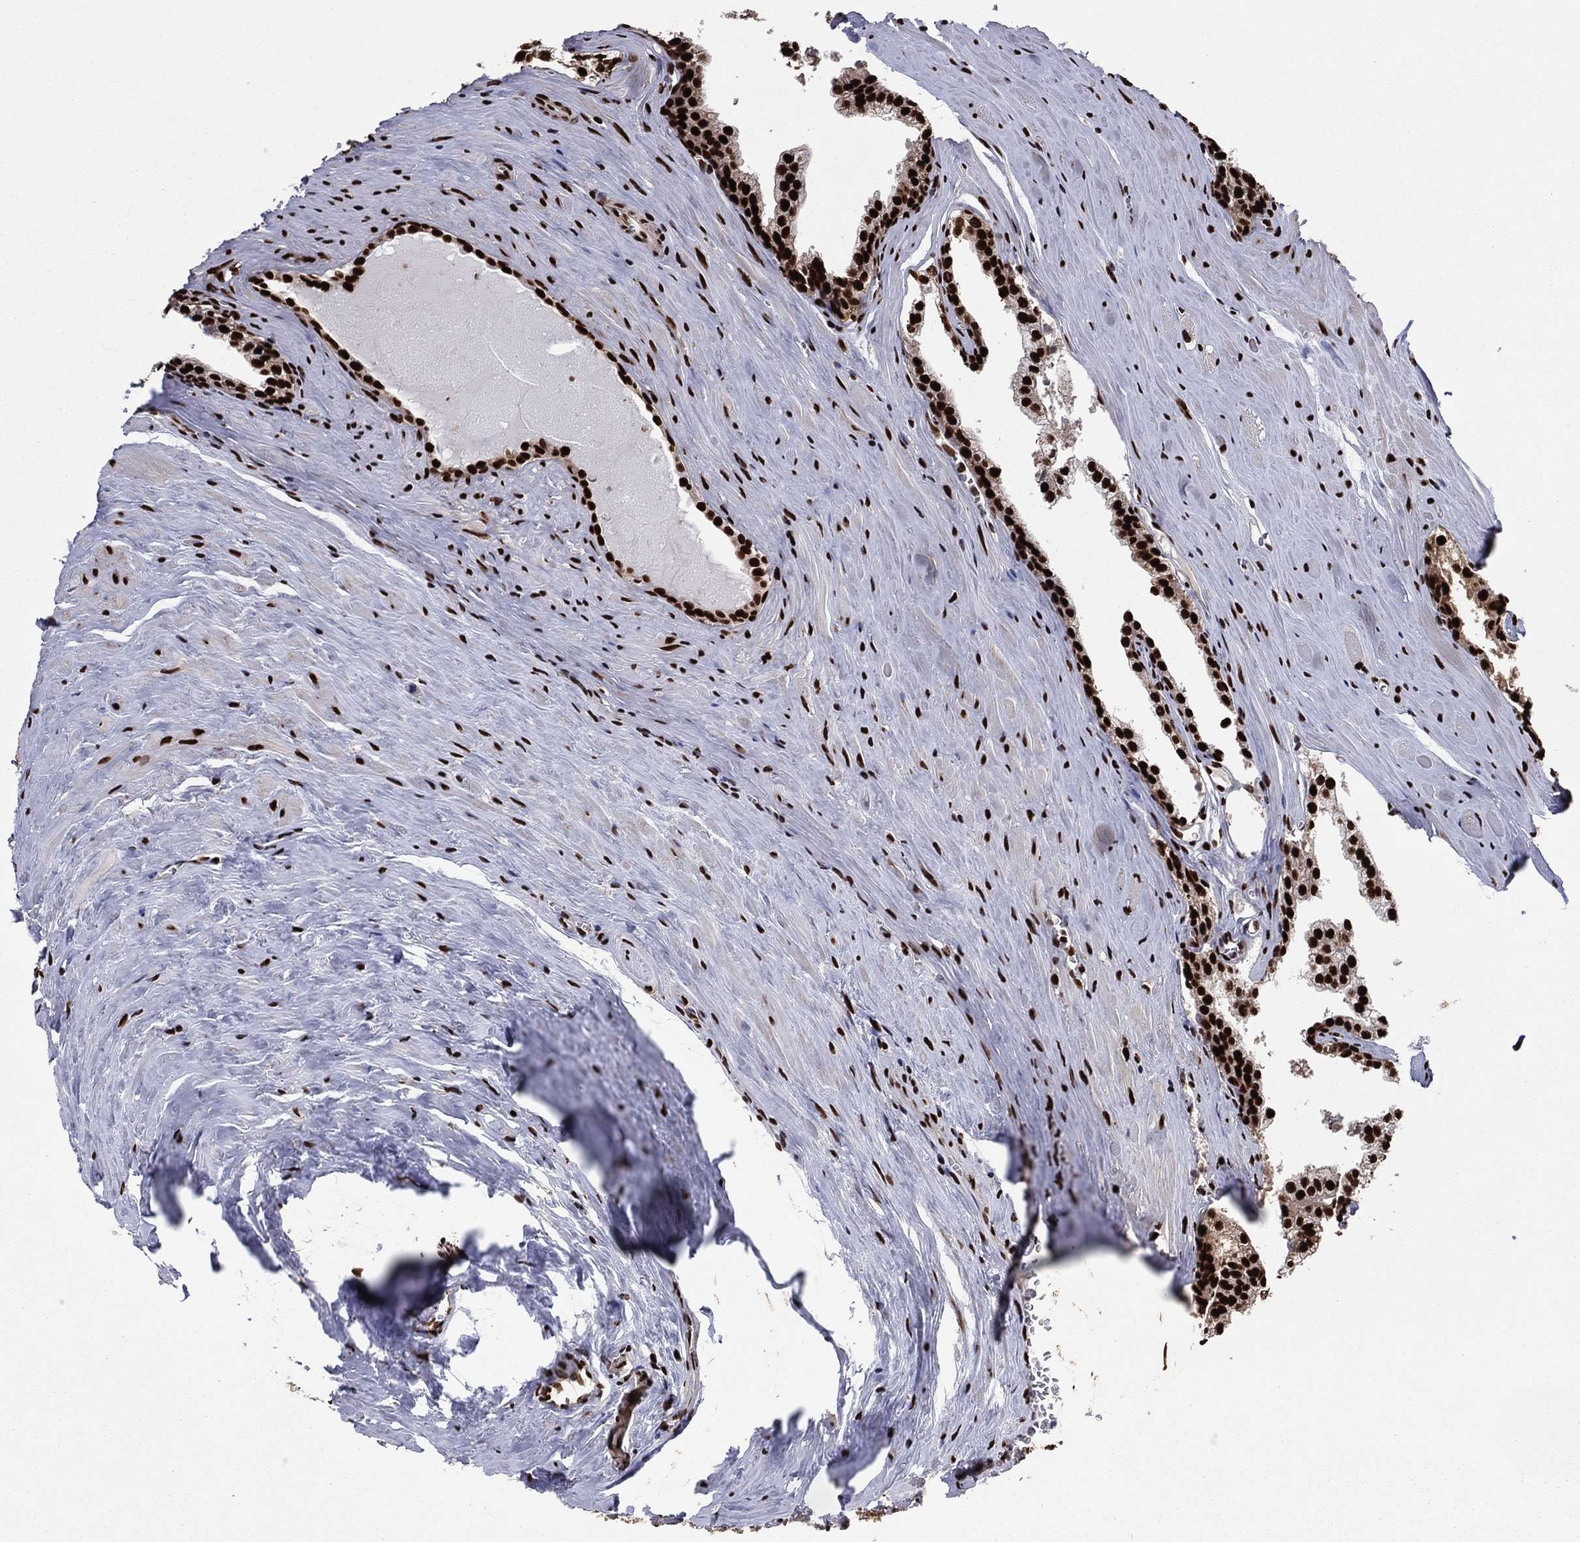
{"staining": {"intensity": "strong", "quantity": ">75%", "location": "nuclear"}, "tissue": "prostate cancer", "cell_type": "Tumor cells", "image_type": "cancer", "snomed": [{"axis": "morphology", "description": "Adenocarcinoma, NOS"}, {"axis": "topography", "description": "Prostate"}], "caption": "Human prostate adenocarcinoma stained with a brown dye reveals strong nuclear positive staining in approximately >75% of tumor cells.", "gene": "TP53BP1", "patient": {"sex": "male", "age": 72}}